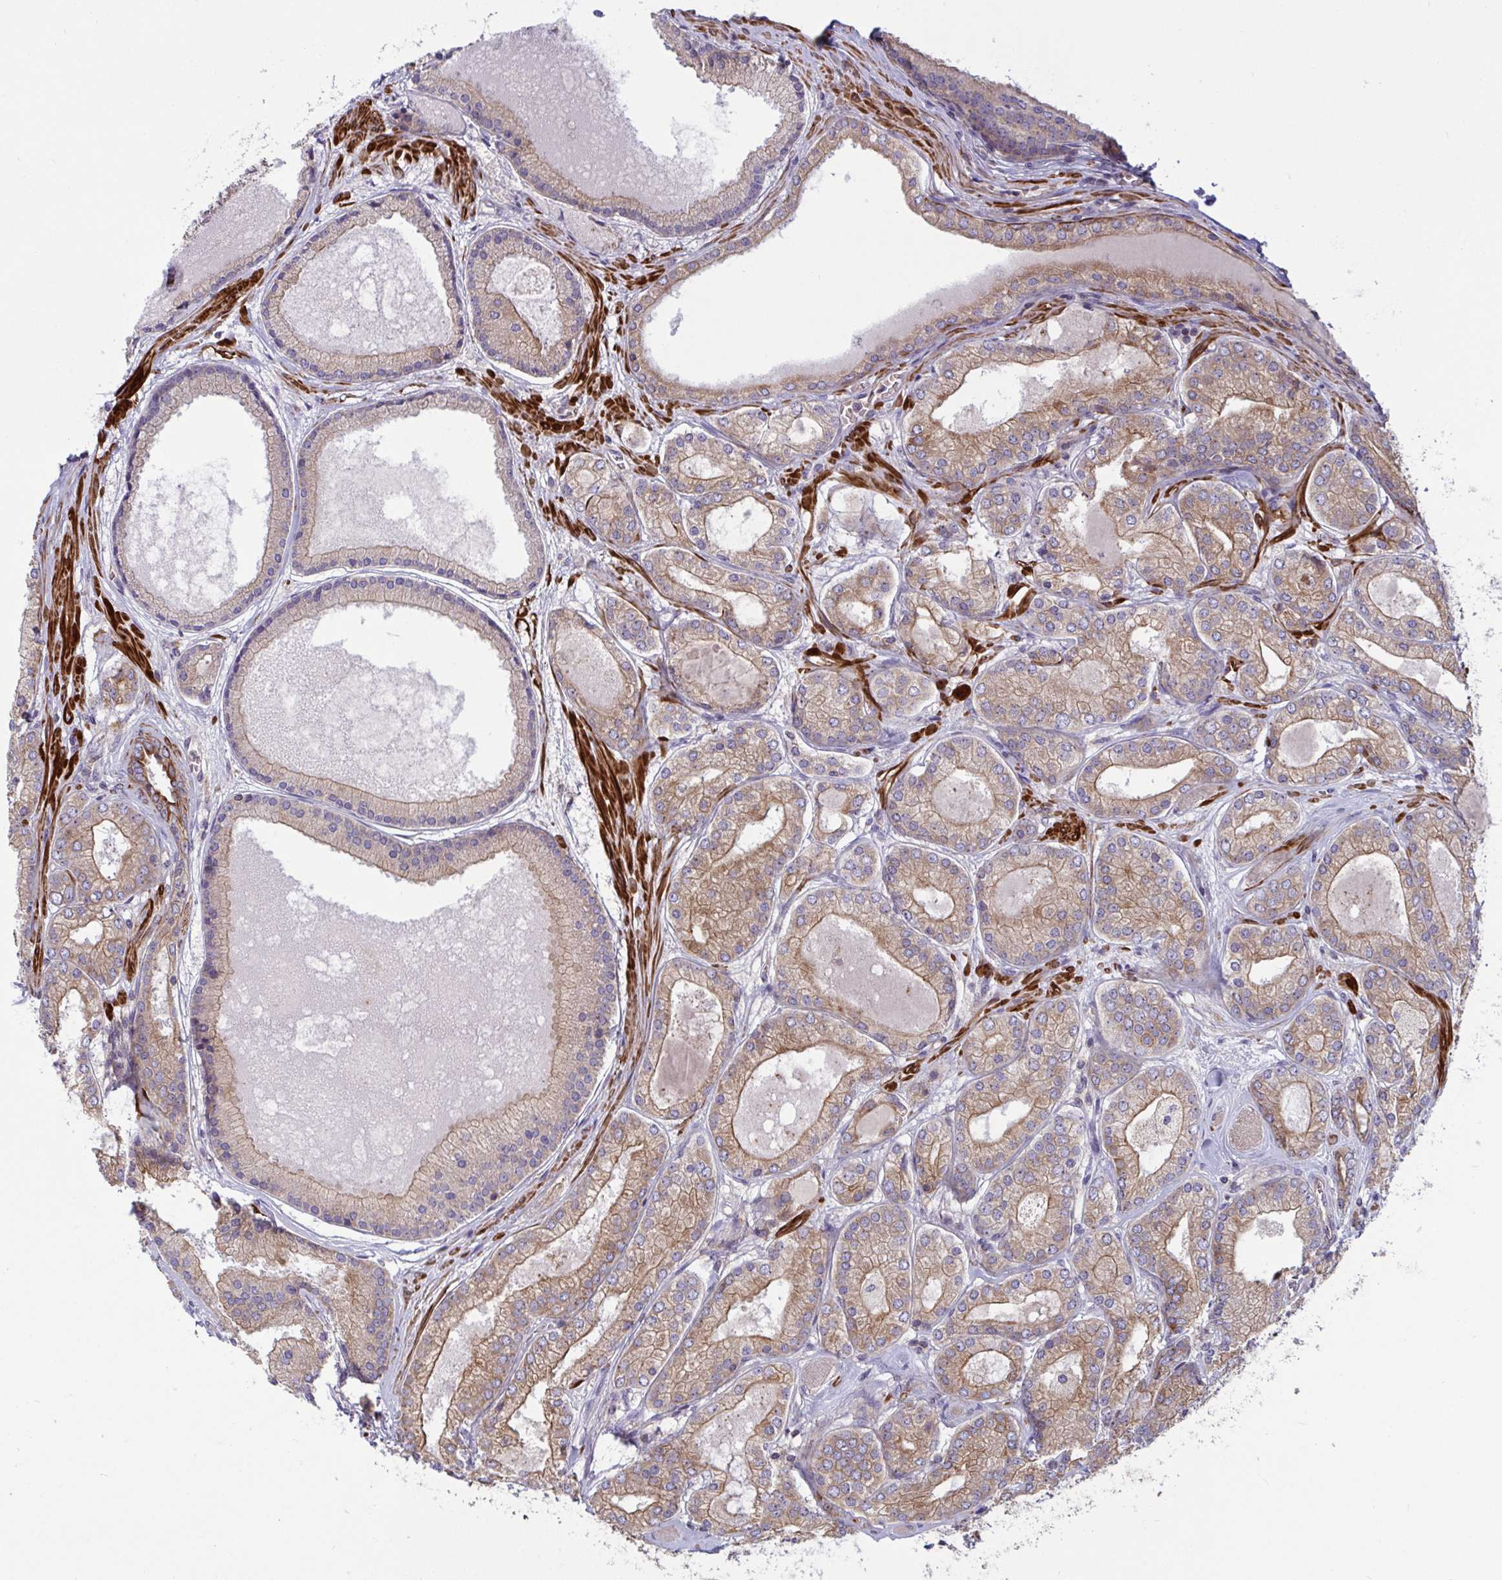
{"staining": {"intensity": "weak", "quantity": ">75%", "location": "cytoplasmic/membranous"}, "tissue": "prostate cancer", "cell_type": "Tumor cells", "image_type": "cancer", "snomed": [{"axis": "morphology", "description": "Adenocarcinoma, High grade"}, {"axis": "topography", "description": "Prostate"}], "caption": "Weak cytoplasmic/membranous positivity is present in approximately >75% of tumor cells in prostate cancer (high-grade adenocarcinoma).", "gene": "TANK", "patient": {"sex": "male", "age": 67}}